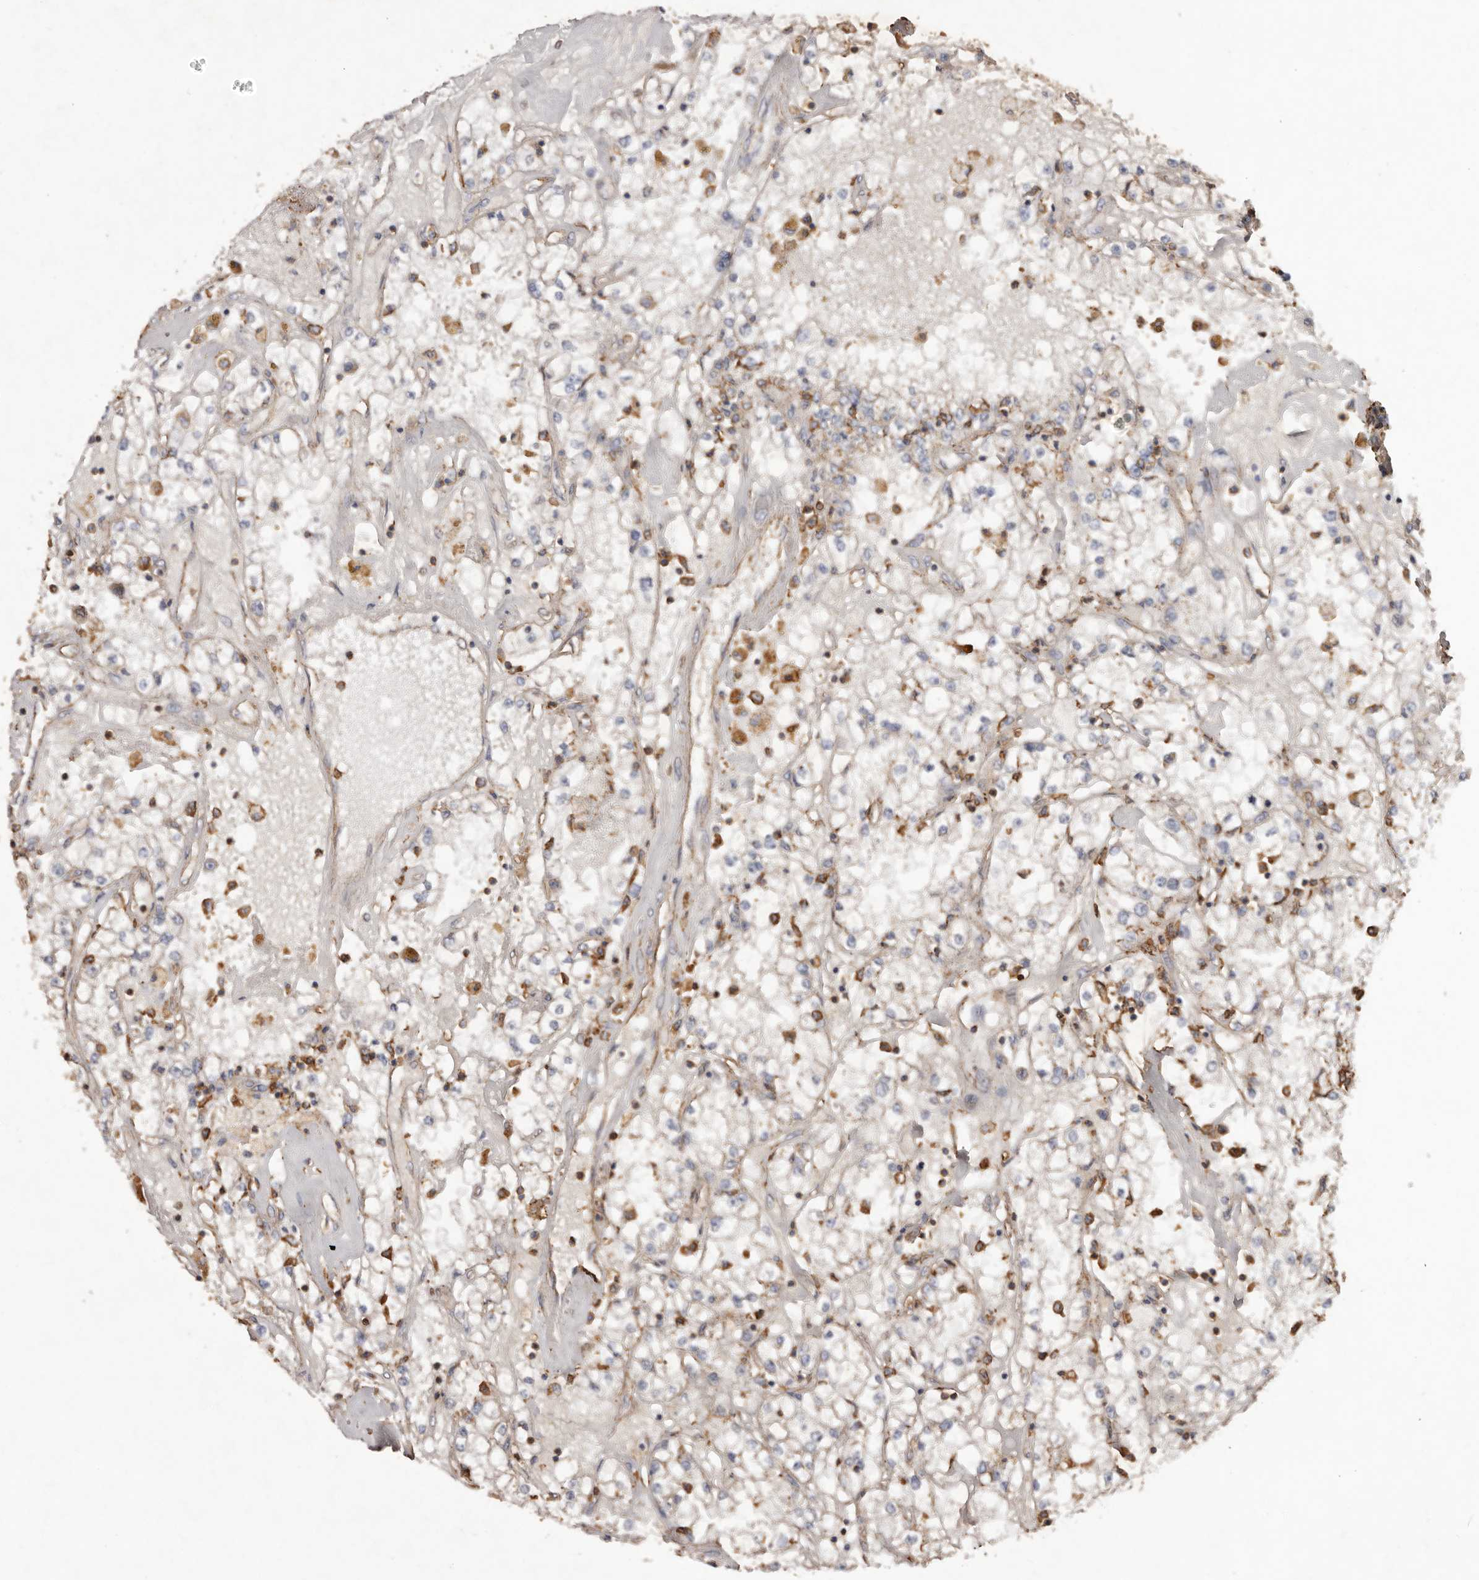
{"staining": {"intensity": "negative", "quantity": "none", "location": "none"}, "tissue": "renal cancer", "cell_type": "Tumor cells", "image_type": "cancer", "snomed": [{"axis": "morphology", "description": "Adenocarcinoma, NOS"}, {"axis": "topography", "description": "Kidney"}], "caption": "A micrograph of renal cancer stained for a protein reveals no brown staining in tumor cells. The staining is performed using DAB brown chromogen with nuclei counter-stained in using hematoxylin.", "gene": "COQ8B", "patient": {"sex": "male", "age": 56}}